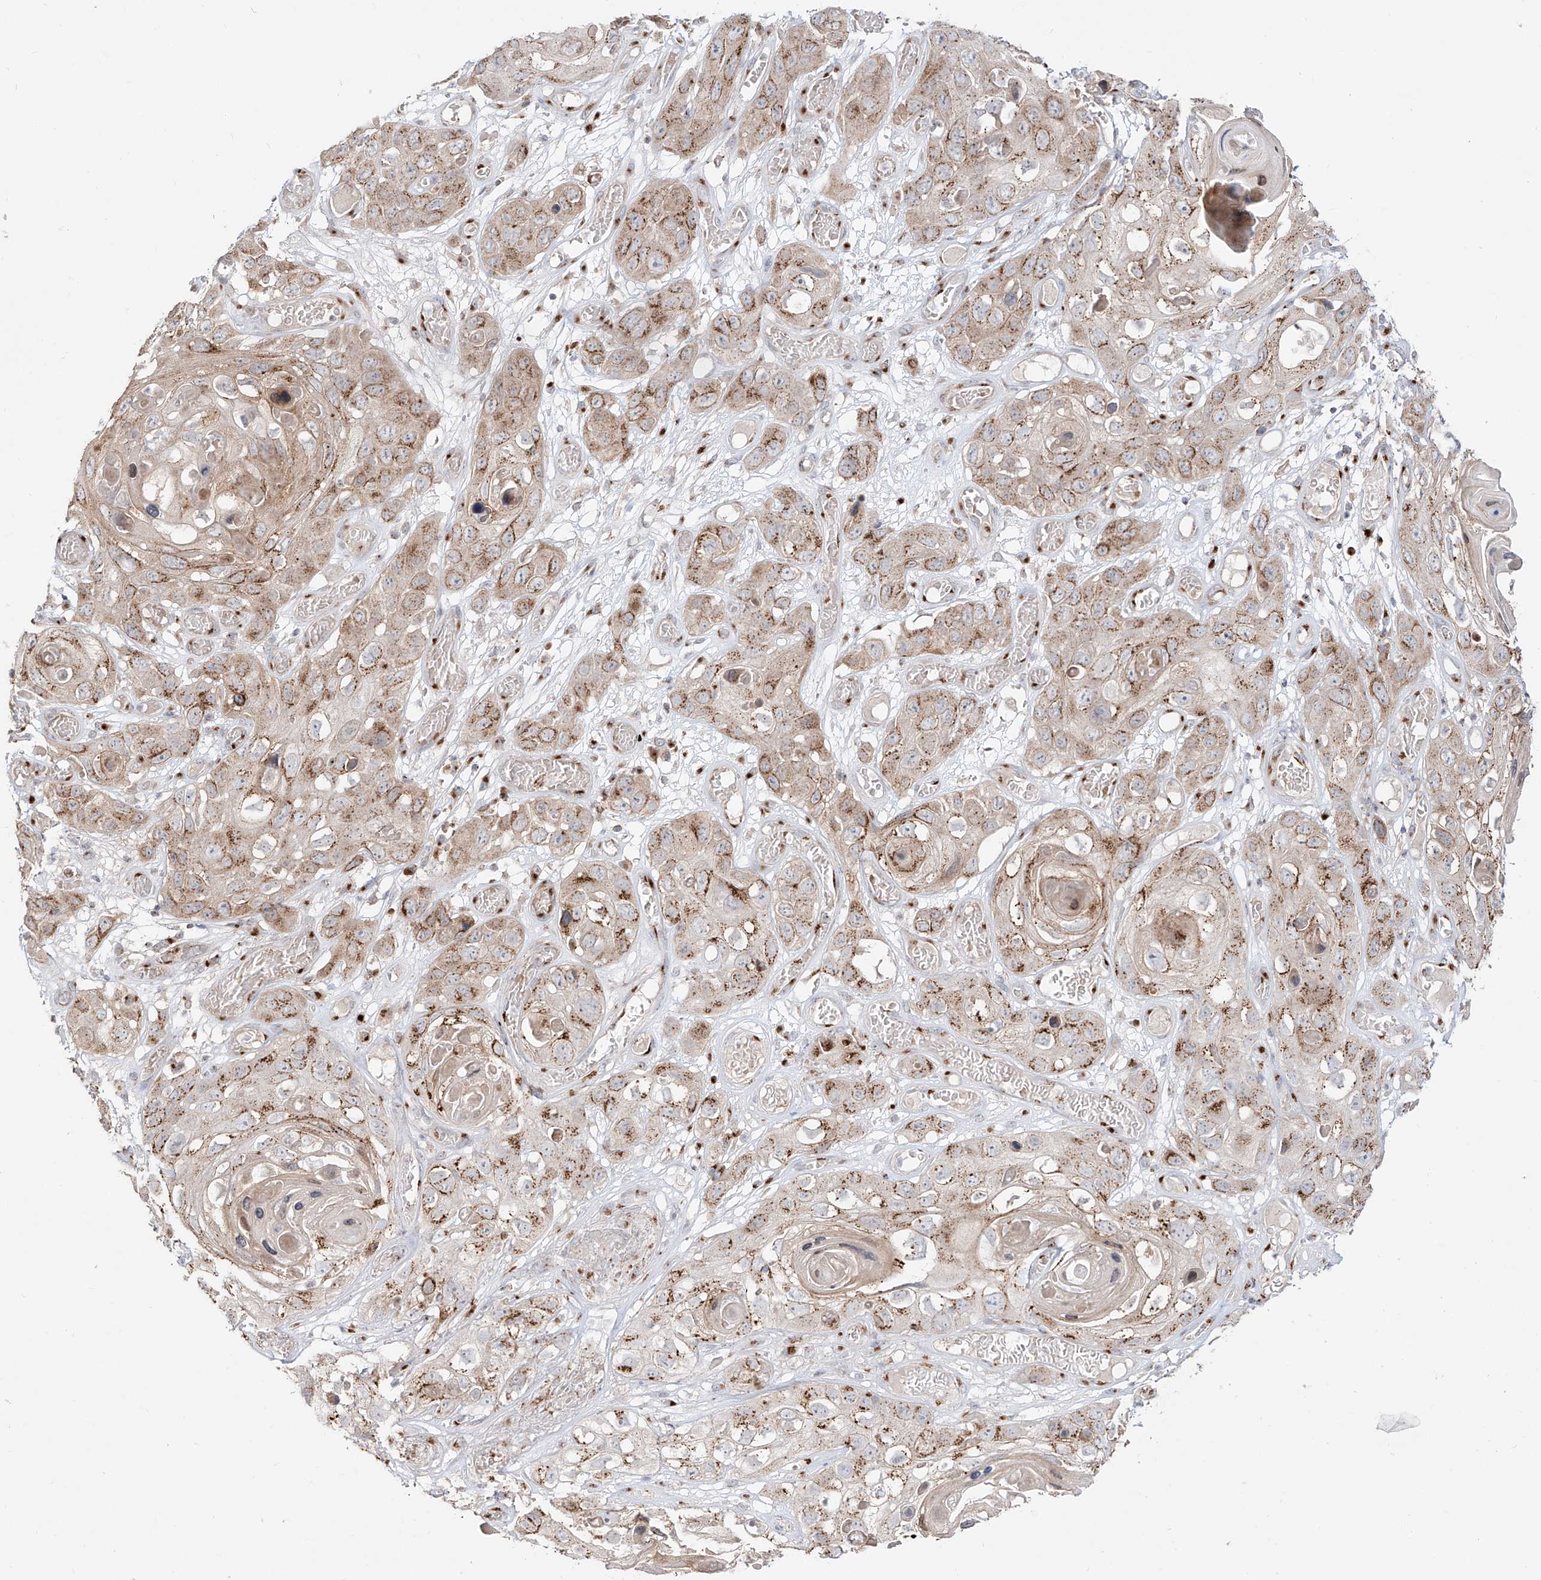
{"staining": {"intensity": "moderate", "quantity": ">75%", "location": "cytoplasmic/membranous"}, "tissue": "skin cancer", "cell_type": "Tumor cells", "image_type": "cancer", "snomed": [{"axis": "morphology", "description": "Squamous cell carcinoma, NOS"}, {"axis": "topography", "description": "Skin"}], "caption": "Squamous cell carcinoma (skin) tissue displays moderate cytoplasmic/membranous staining in about >75% of tumor cells", "gene": "BSDC1", "patient": {"sex": "male", "age": 55}}